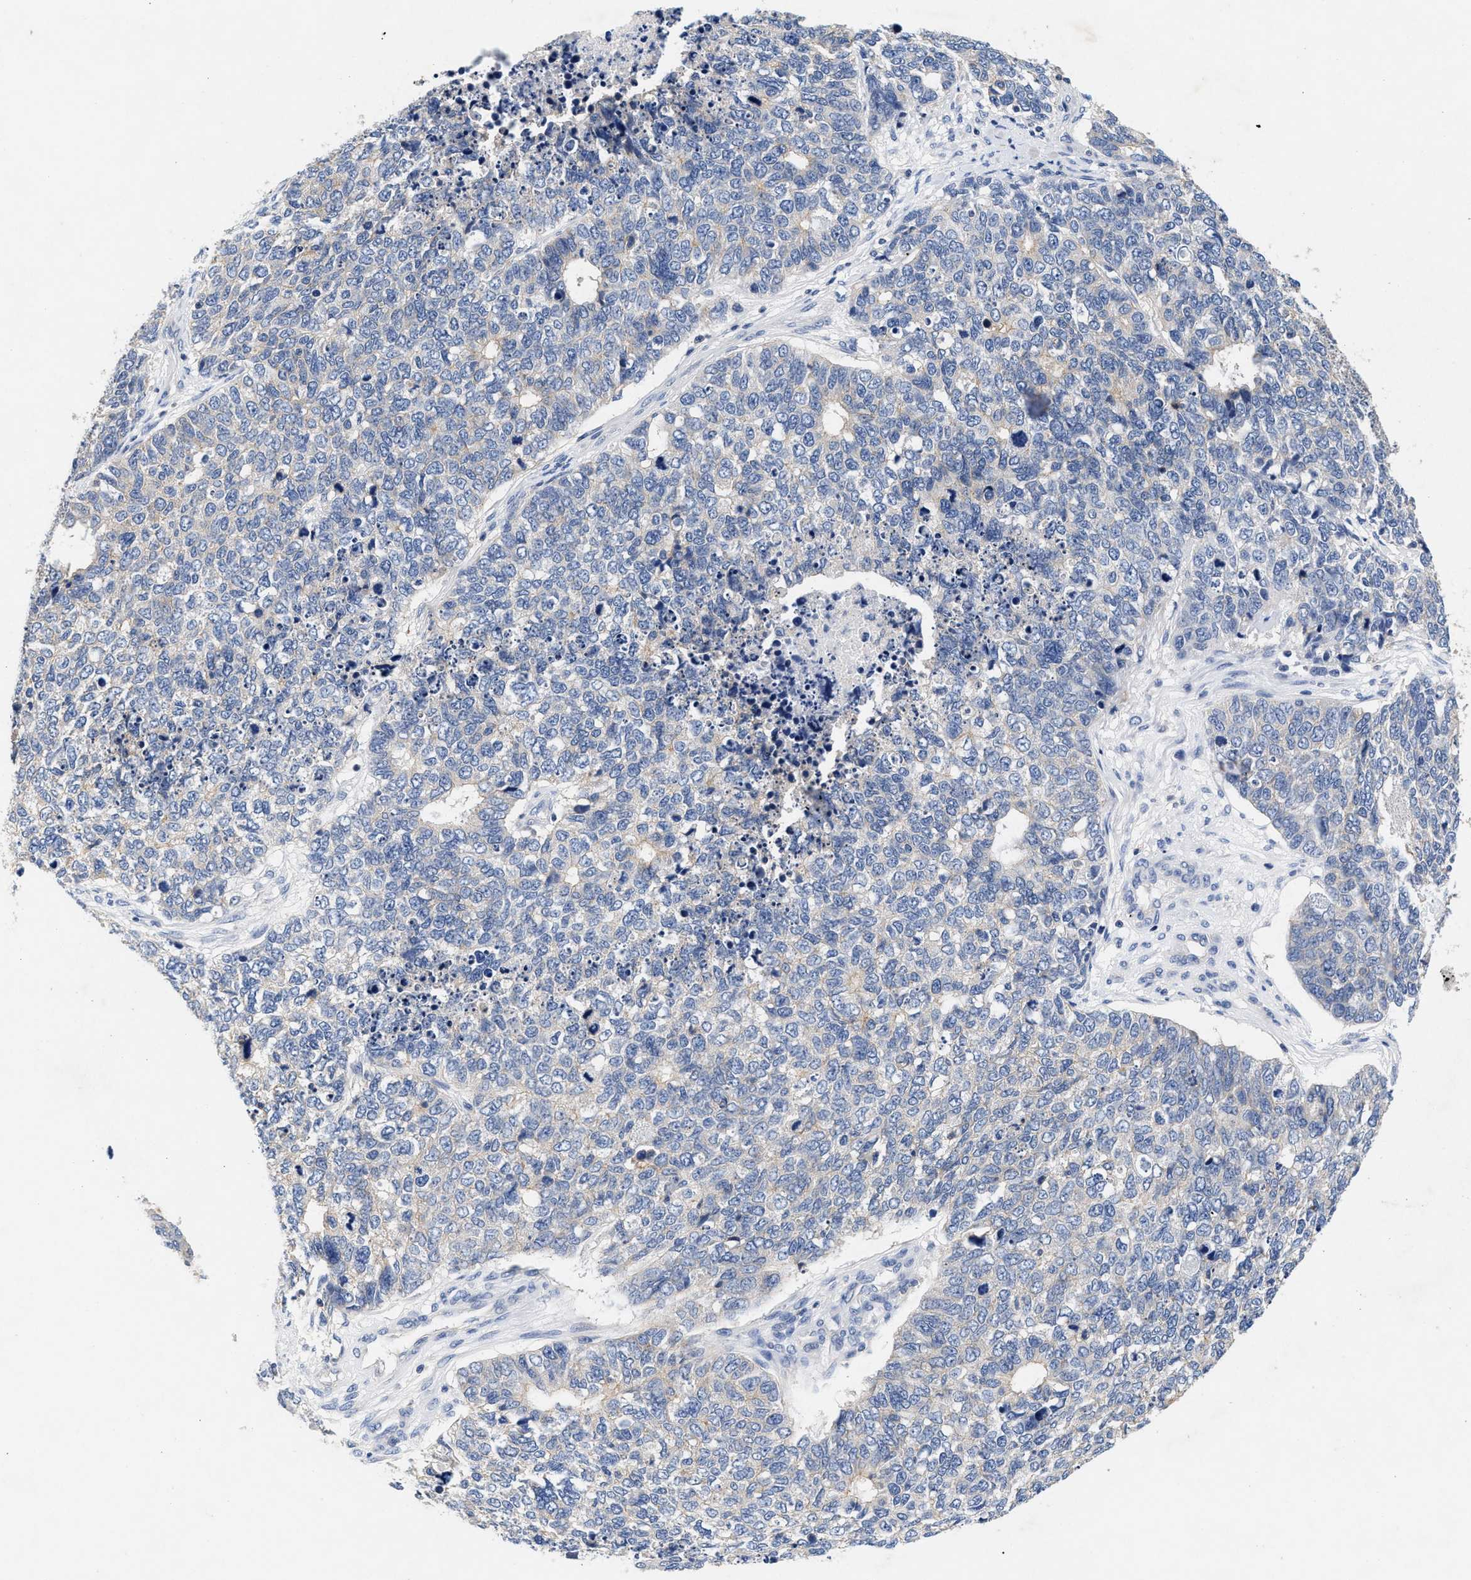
{"staining": {"intensity": "negative", "quantity": "none", "location": "none"}, "tissue": "cervical cancer", "cell_type": "Tumor cells", "image_type": "cancer", "snomed": [{"axis": "morphology", "description": "Squamous cell carcinoma, NOS"}, {"axis": "topography", "description": "Cervix"}], "caption": "Immunohistochemical staining of human cervical squamous cell carcinoma displays no significant positivity in tumor cells.", "gene": "GNAI3", "patient": {"sex": "female", "age": 63}}